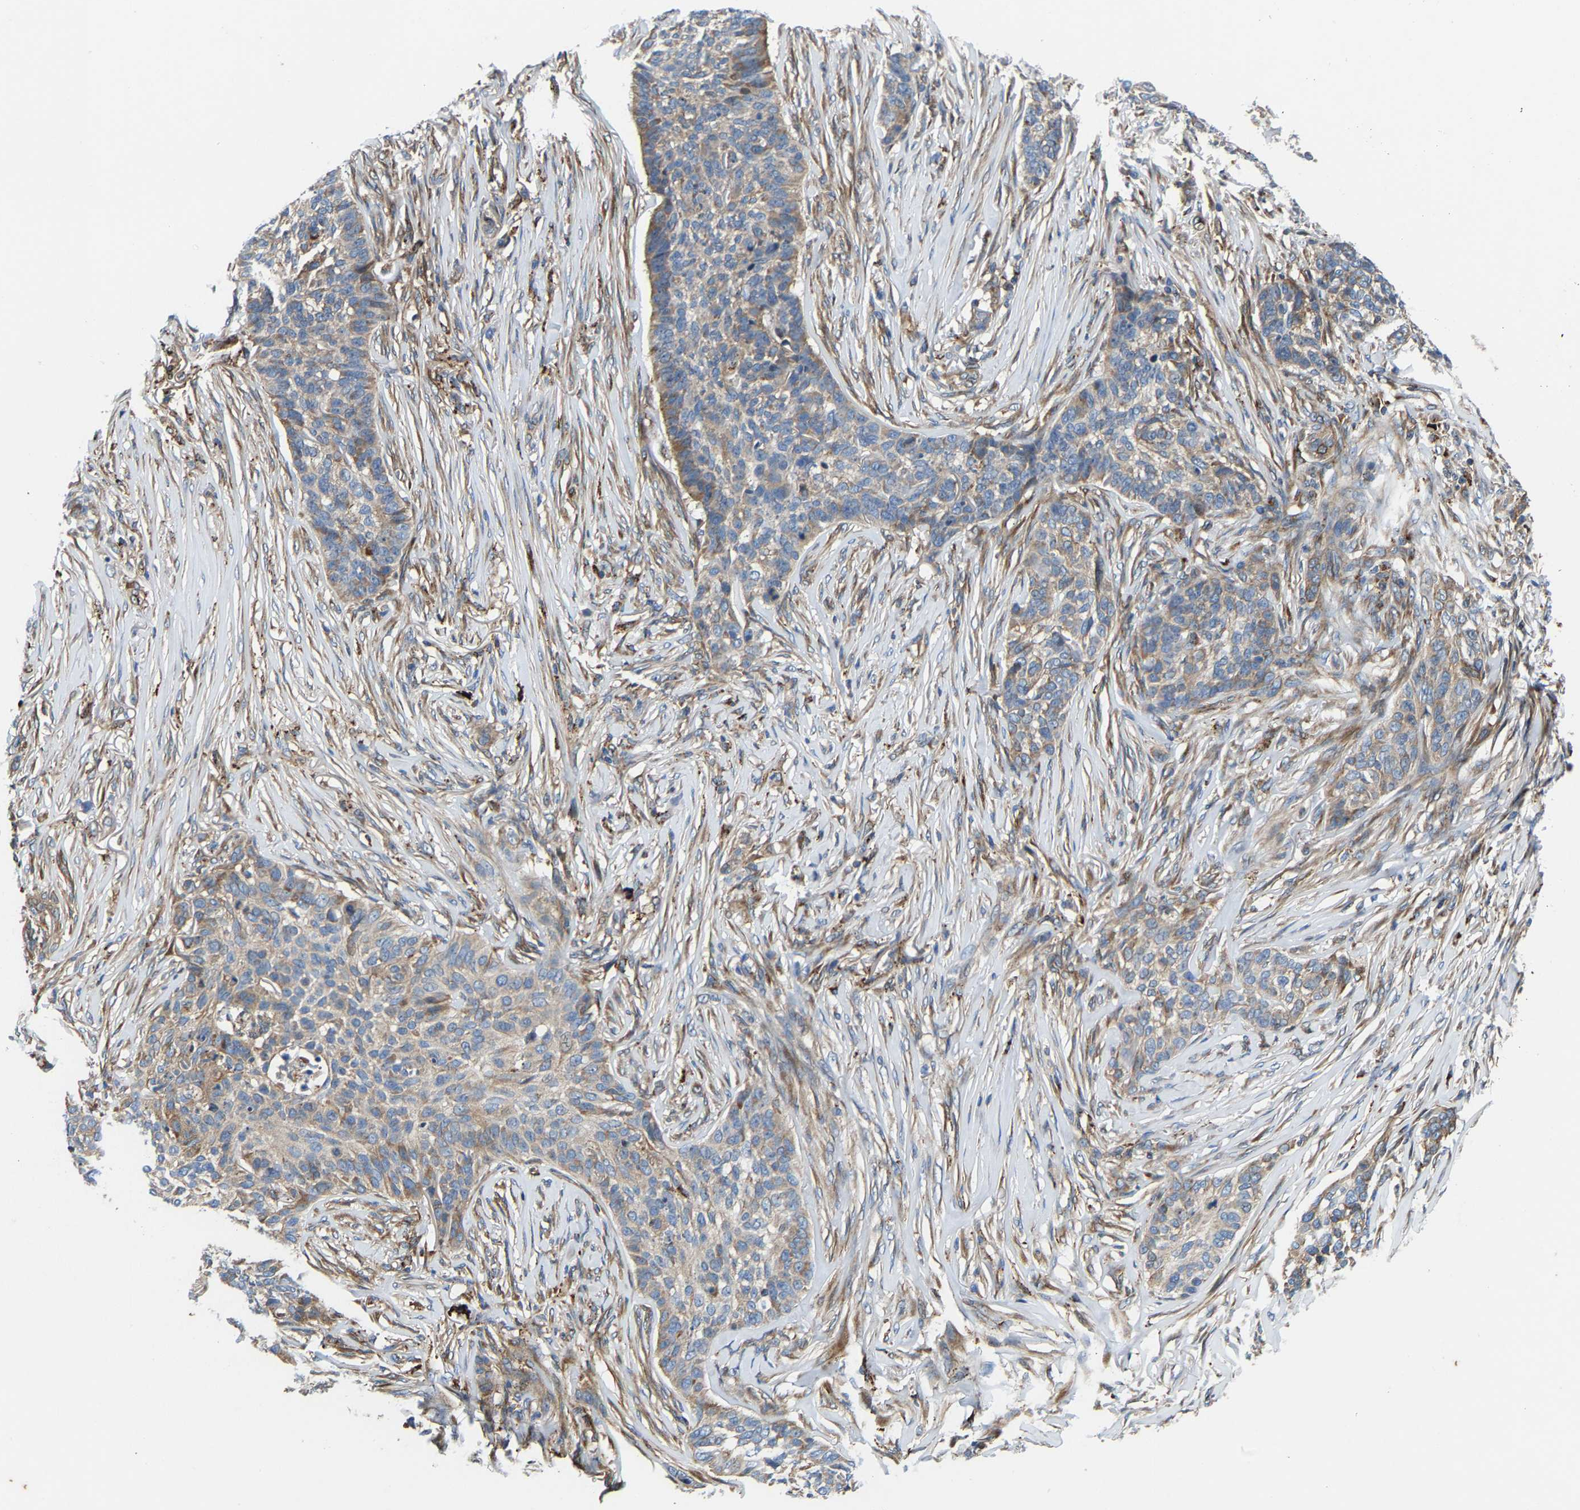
{"staining": {"intensity": "weak", "quantity": ">75%", "location": "cytoplasmic/membranous"}, "tissue": "skin cancer", "cell_type": "Tumor cells", "image_type": "cancer", "snomed": [{"axis": "morphology", "description": "Basal cell carcinoma"}, {"axis": "topography", "description": "Skin"}], "caption": "Immunohistochemical staining of human skin basal cell carcinoma exhibits low levels of weak cytoplasmic/membranous protein positivity in about >75% of tumor cells.", "gene": "DPP7", "patient": {"sex": "male", "age": 85}}